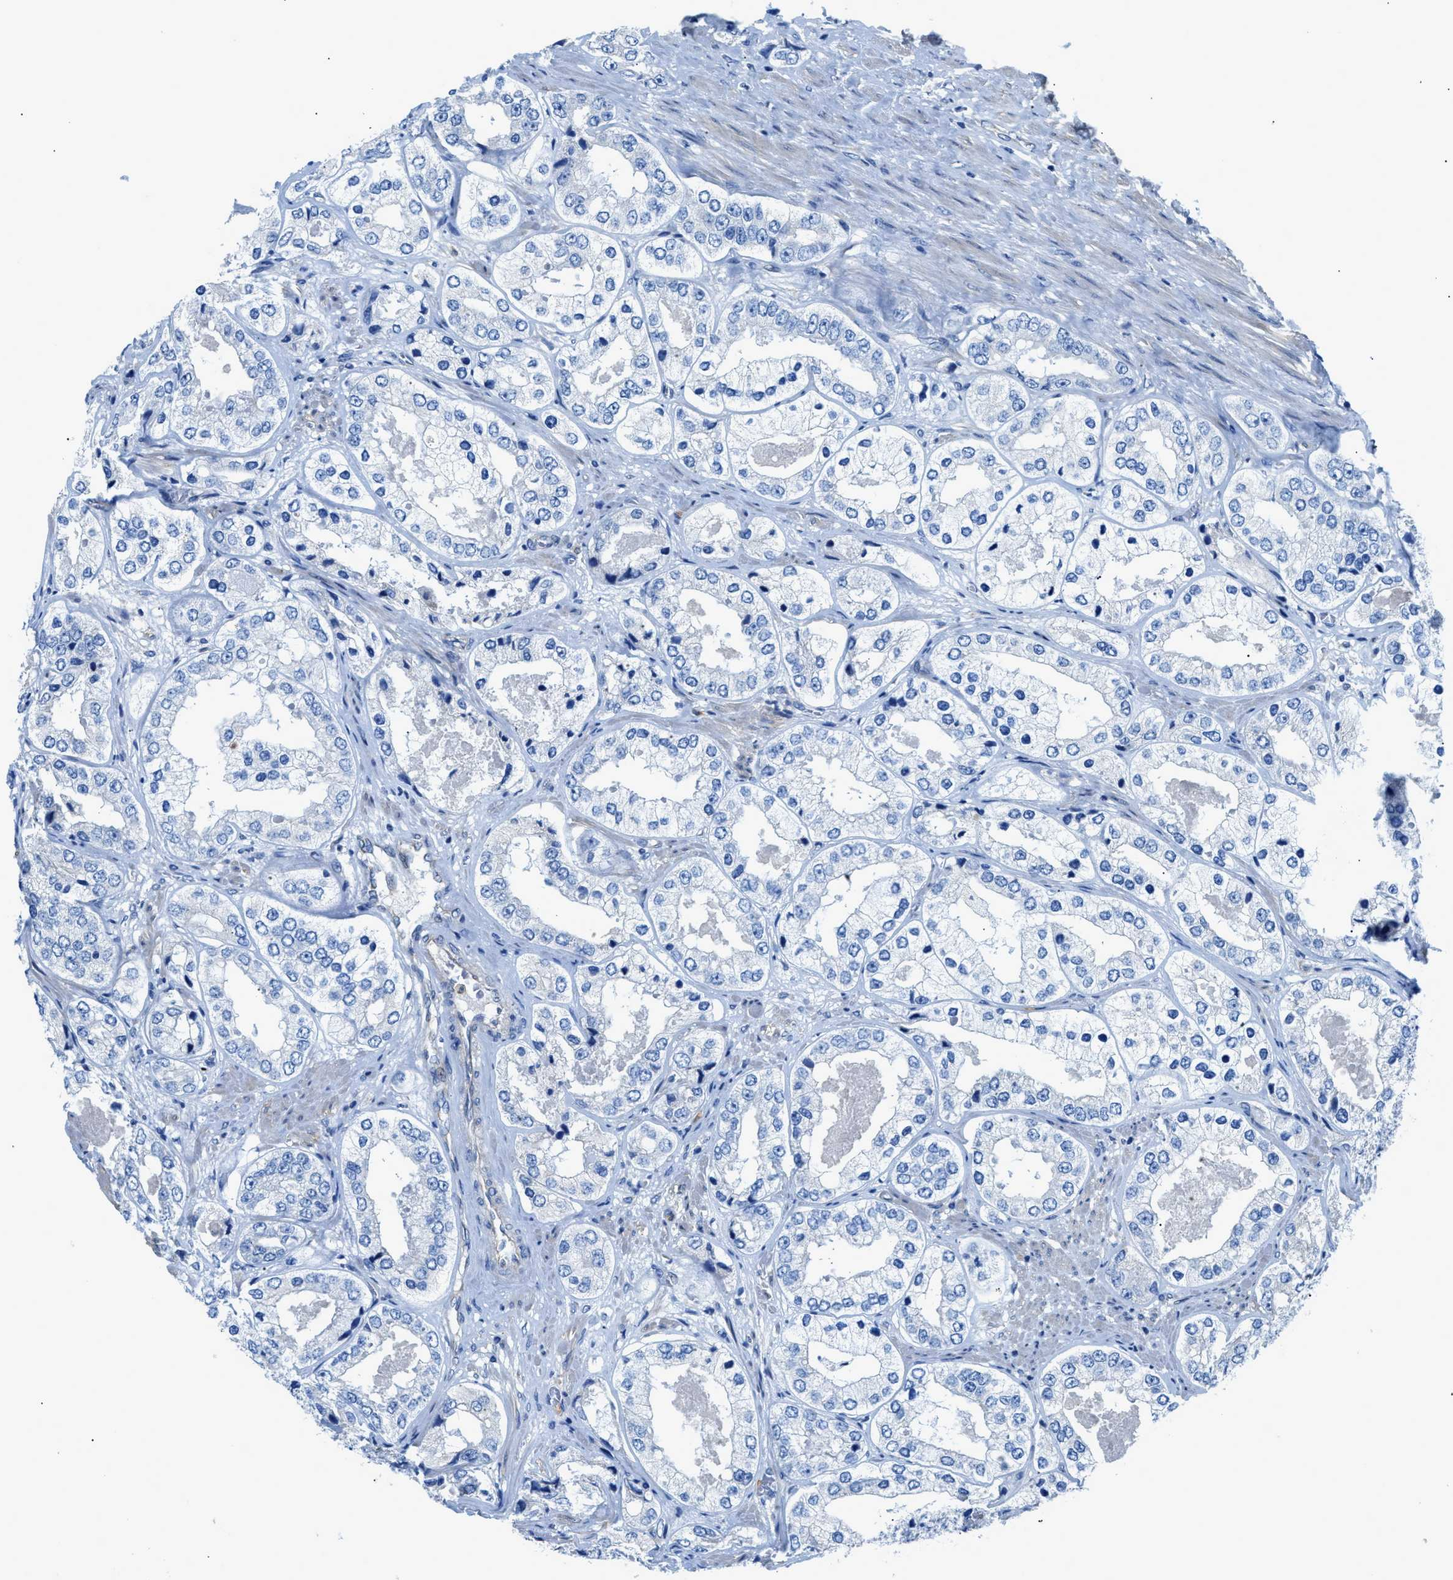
{"staining": {"intensity": "negative", "quantity": "none", "location": "none"}, "tissue": "prostate cancer", "cell_type": "Tumor cells", "image_type": "cancer", "snomed": [{"axis": "morphology", "description": "Adenocarcinoma, High grade"}, {"axis": "topography", "description": "Prostate"}], "caption": "High-grade adenocarcinoma (prostate) was stained to show a protein in brown. There is no significant staining in tumor cells.", "gene": "ITPR1", "patient": {"sex": "male", "age": 61}}